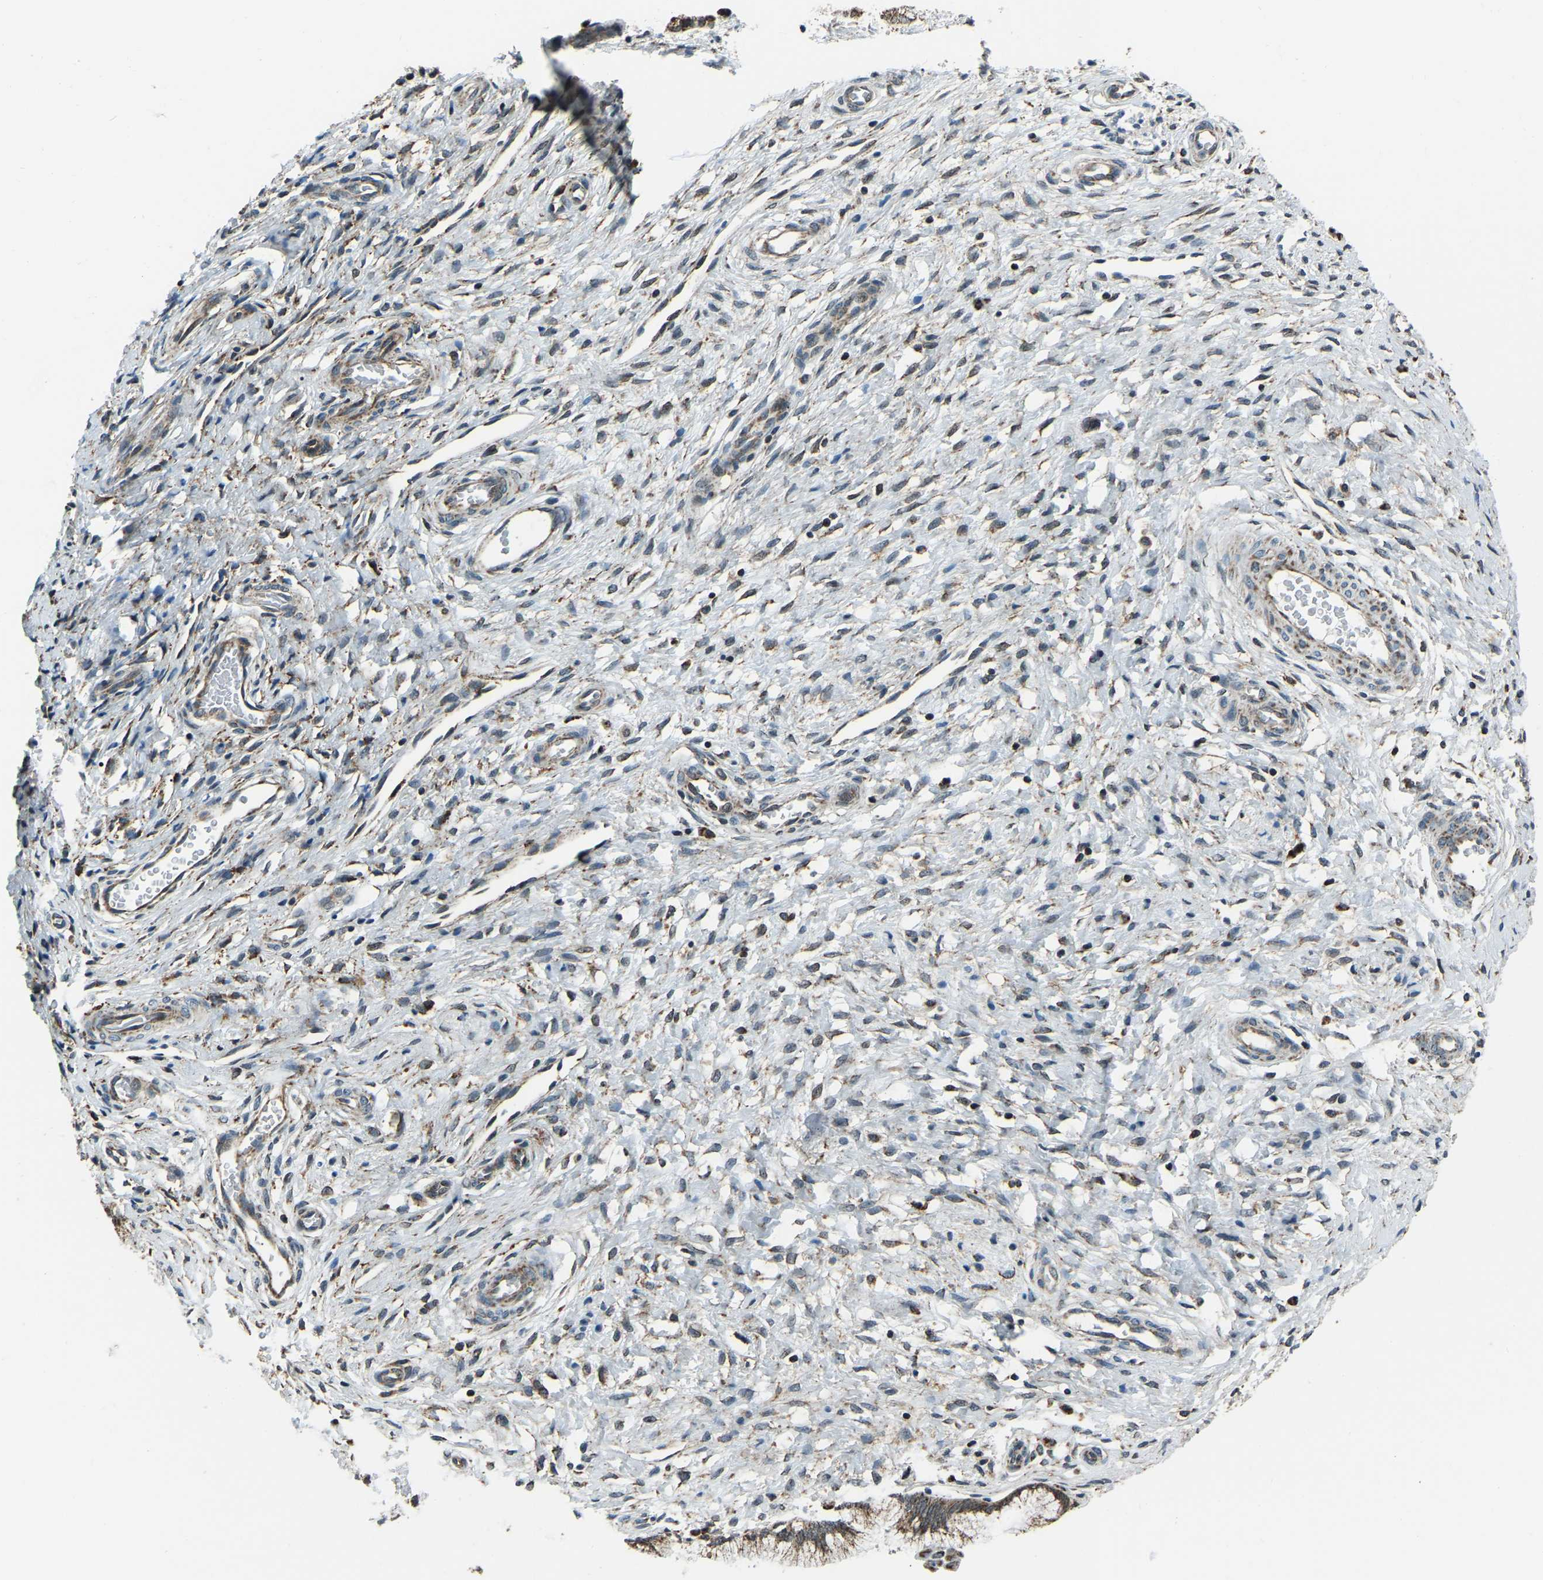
{"staining": {"intensity": "moderate", "quantity": ">75%", "location": "cytoplasmic/membranous"}, "tissue": "cervix", "cell_type": "Glandular cells", "image_type": "normal", "snomed": [{"axis": "morphology", "description": "Normal tissue, NOS"}, {"axis": "topography", "description": "Cervix"}], "caption": "IHC of benign human cervix demonstrates medium levels of moderate cytoplasmic/membranous expression in approximately >75% of glandular cells. (DAB (3,3'-diaminobenzidine) IHC with brightfield microscopy, high magnification).", "gene": "RBM33", "patient": {"sex": "female", "age": 55}}